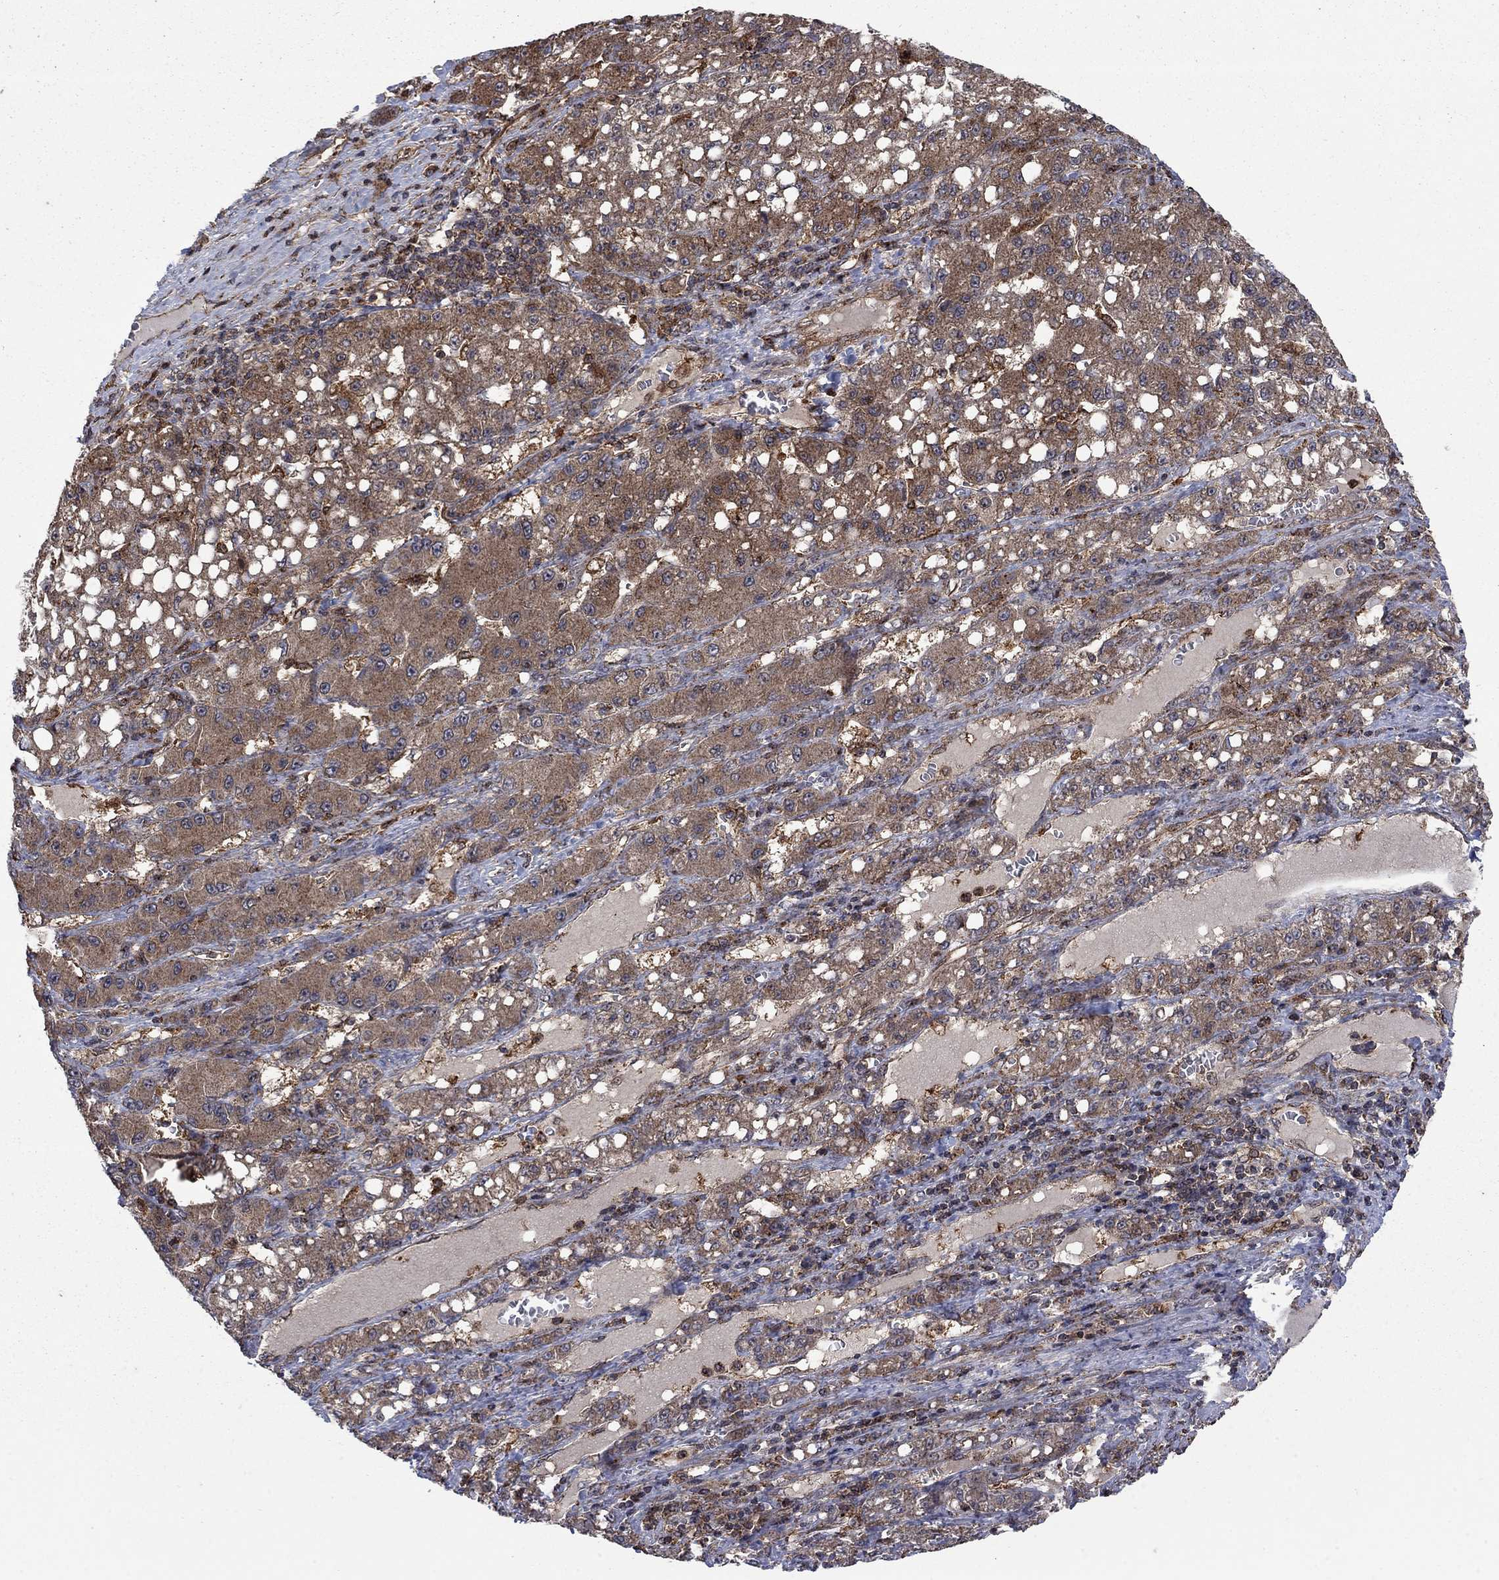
{"staining": {"intensity": "moderate", "quantity": "<25%", "location": "cytoplasmic/membranous"}, "tissue": "liver cancer", "cell_type": "Tumor cells", "image_type": "cancer", "snomed": [{"axis": "morphology", "description": "Carcinoma, Hepatocellular, NOS"}, {"axis": "topography", "description": "Liver"}], "caption": "There is low levels of moderate cytoplasmic/membranous positivity in tumor cells of hepatocellular carcinoma (liver), as demonstrated by immunohistochemical staining (brown color).", "gene": "IFI35", "patient": {"sex": "female", "age": 65}}